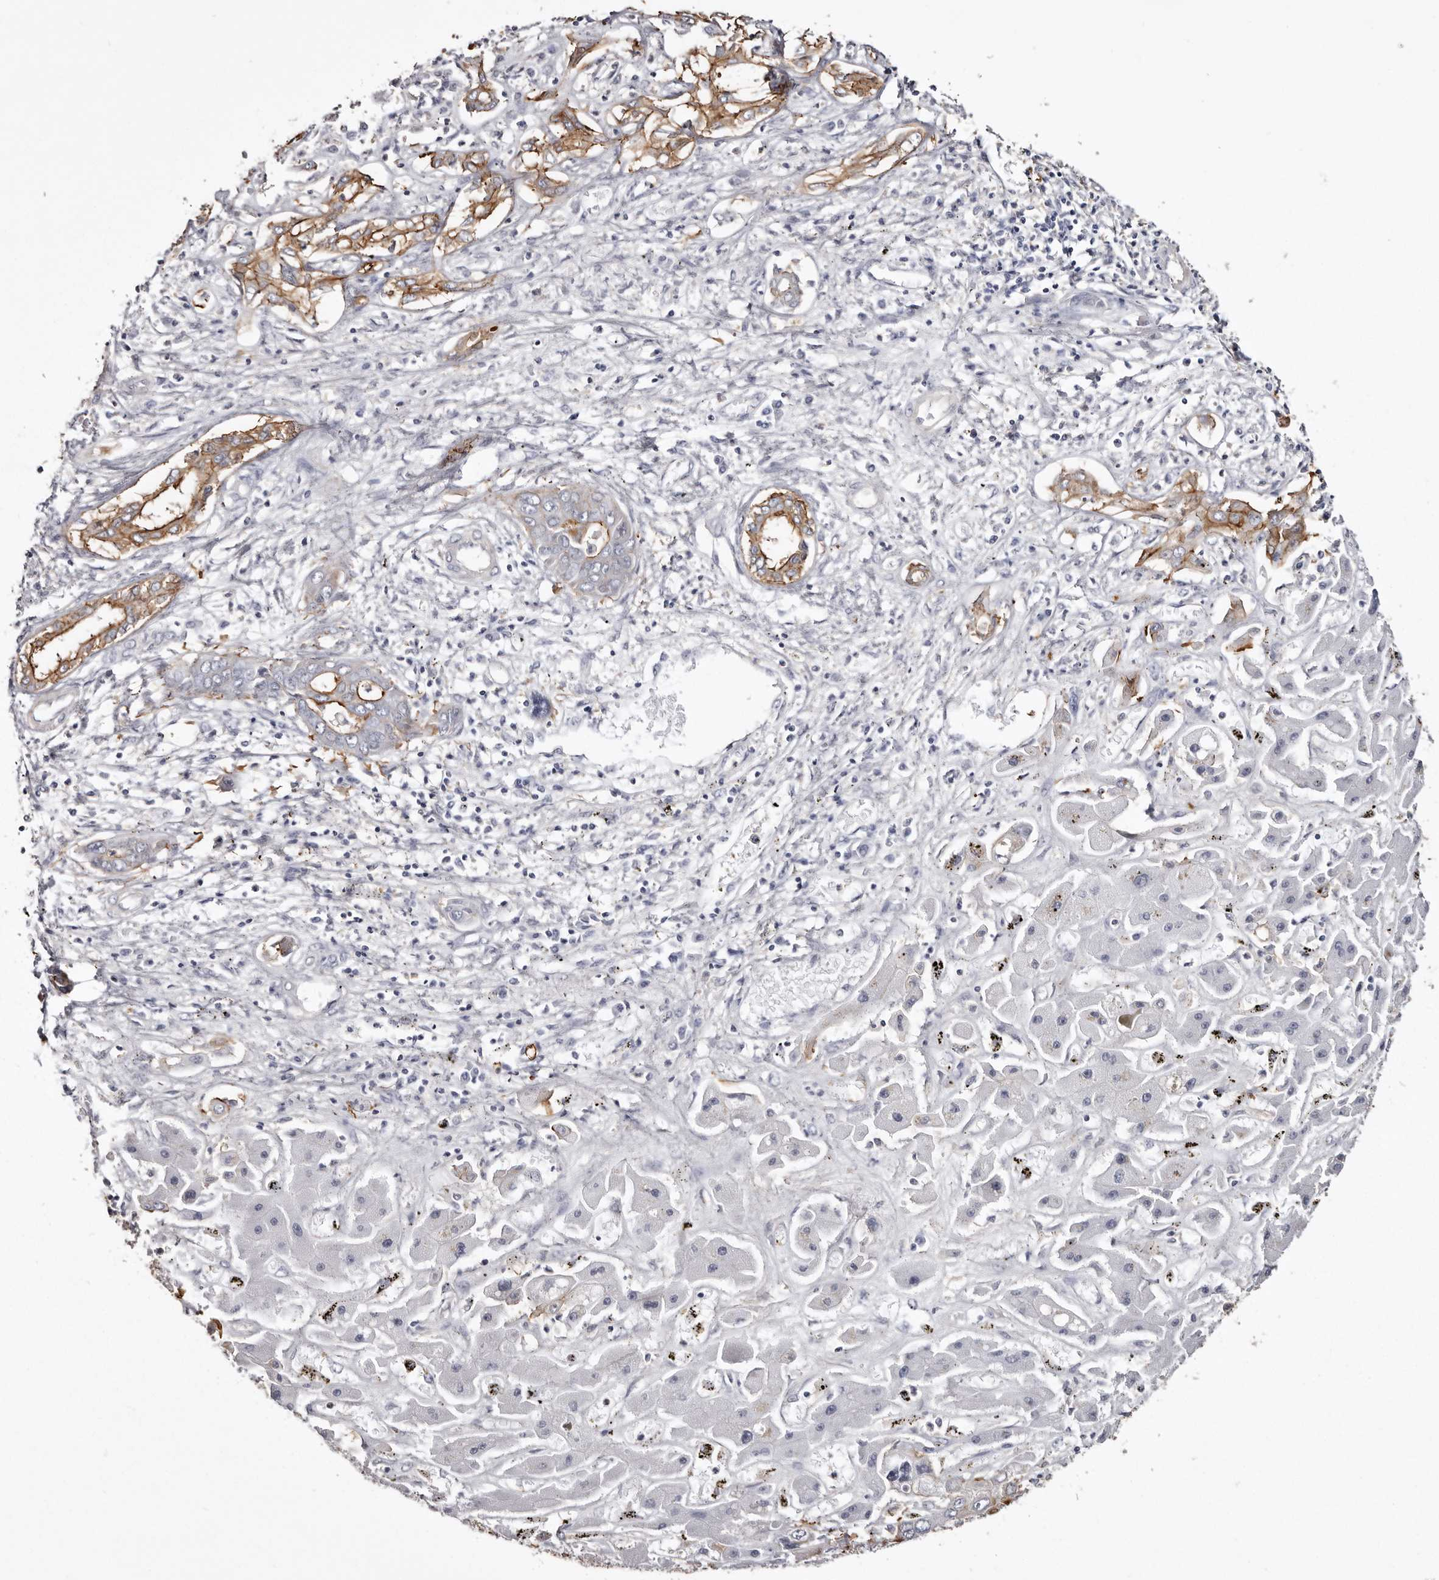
{"staining": {"intensity": "moderate", "quantity": "<25%", "location": "cytoplasmic/membranous"}, "tissue": "liver cancer", "cell_type": "Tumor cells", "image_type": "cancer", "snomed": [{"axis": "morphology", "description": "Cholangiocarcinoma"}, {"axis": "topography", "description": "Liver"}], "caption": "A brown stain highlights moderate cytoplasmic/membranous staining of a protein in liver cancer tumor cells.", "gene": "LAD1", "patient": {"sex": "male", "age": 67}}